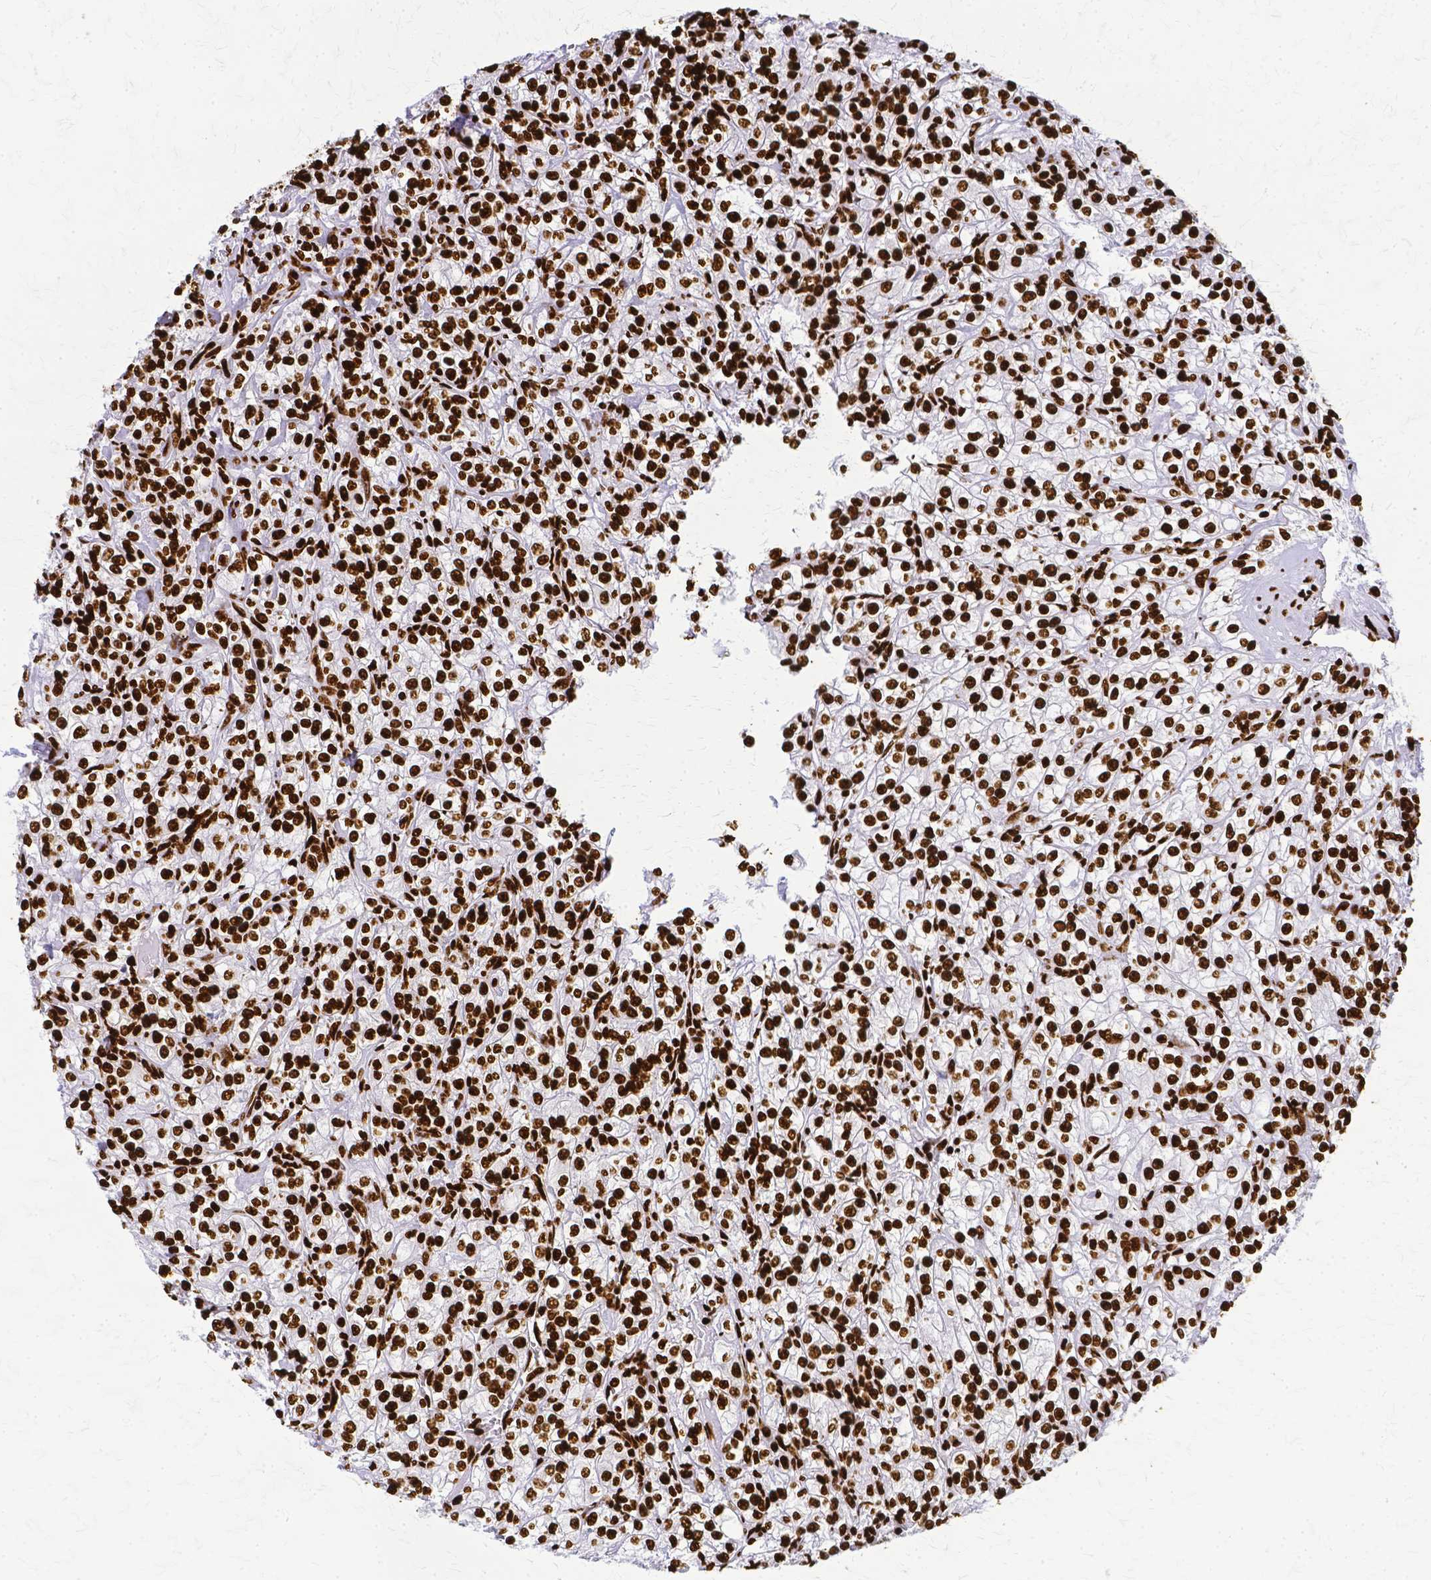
{"staining": {"intensity": "strong", "quantity": ">75%", "location": "nuclear"}, "tissue": "renal cancer", "cell_type": "Tumor cells", "image_type": "cancer", "snomed": [{"axis": "morphology", "description": "Adenocarcinoma, NOS"}, {"axis": "topography", "description": "Kidney"}], "caption": "Strong nuclear positivity for a protein is seen in about >75% of tumor cells of renal cancer (adenocarcinoma) using immunohistochemistry.", "gene": "SFPQ", "patient": {"sex": "male", "age": 77}}